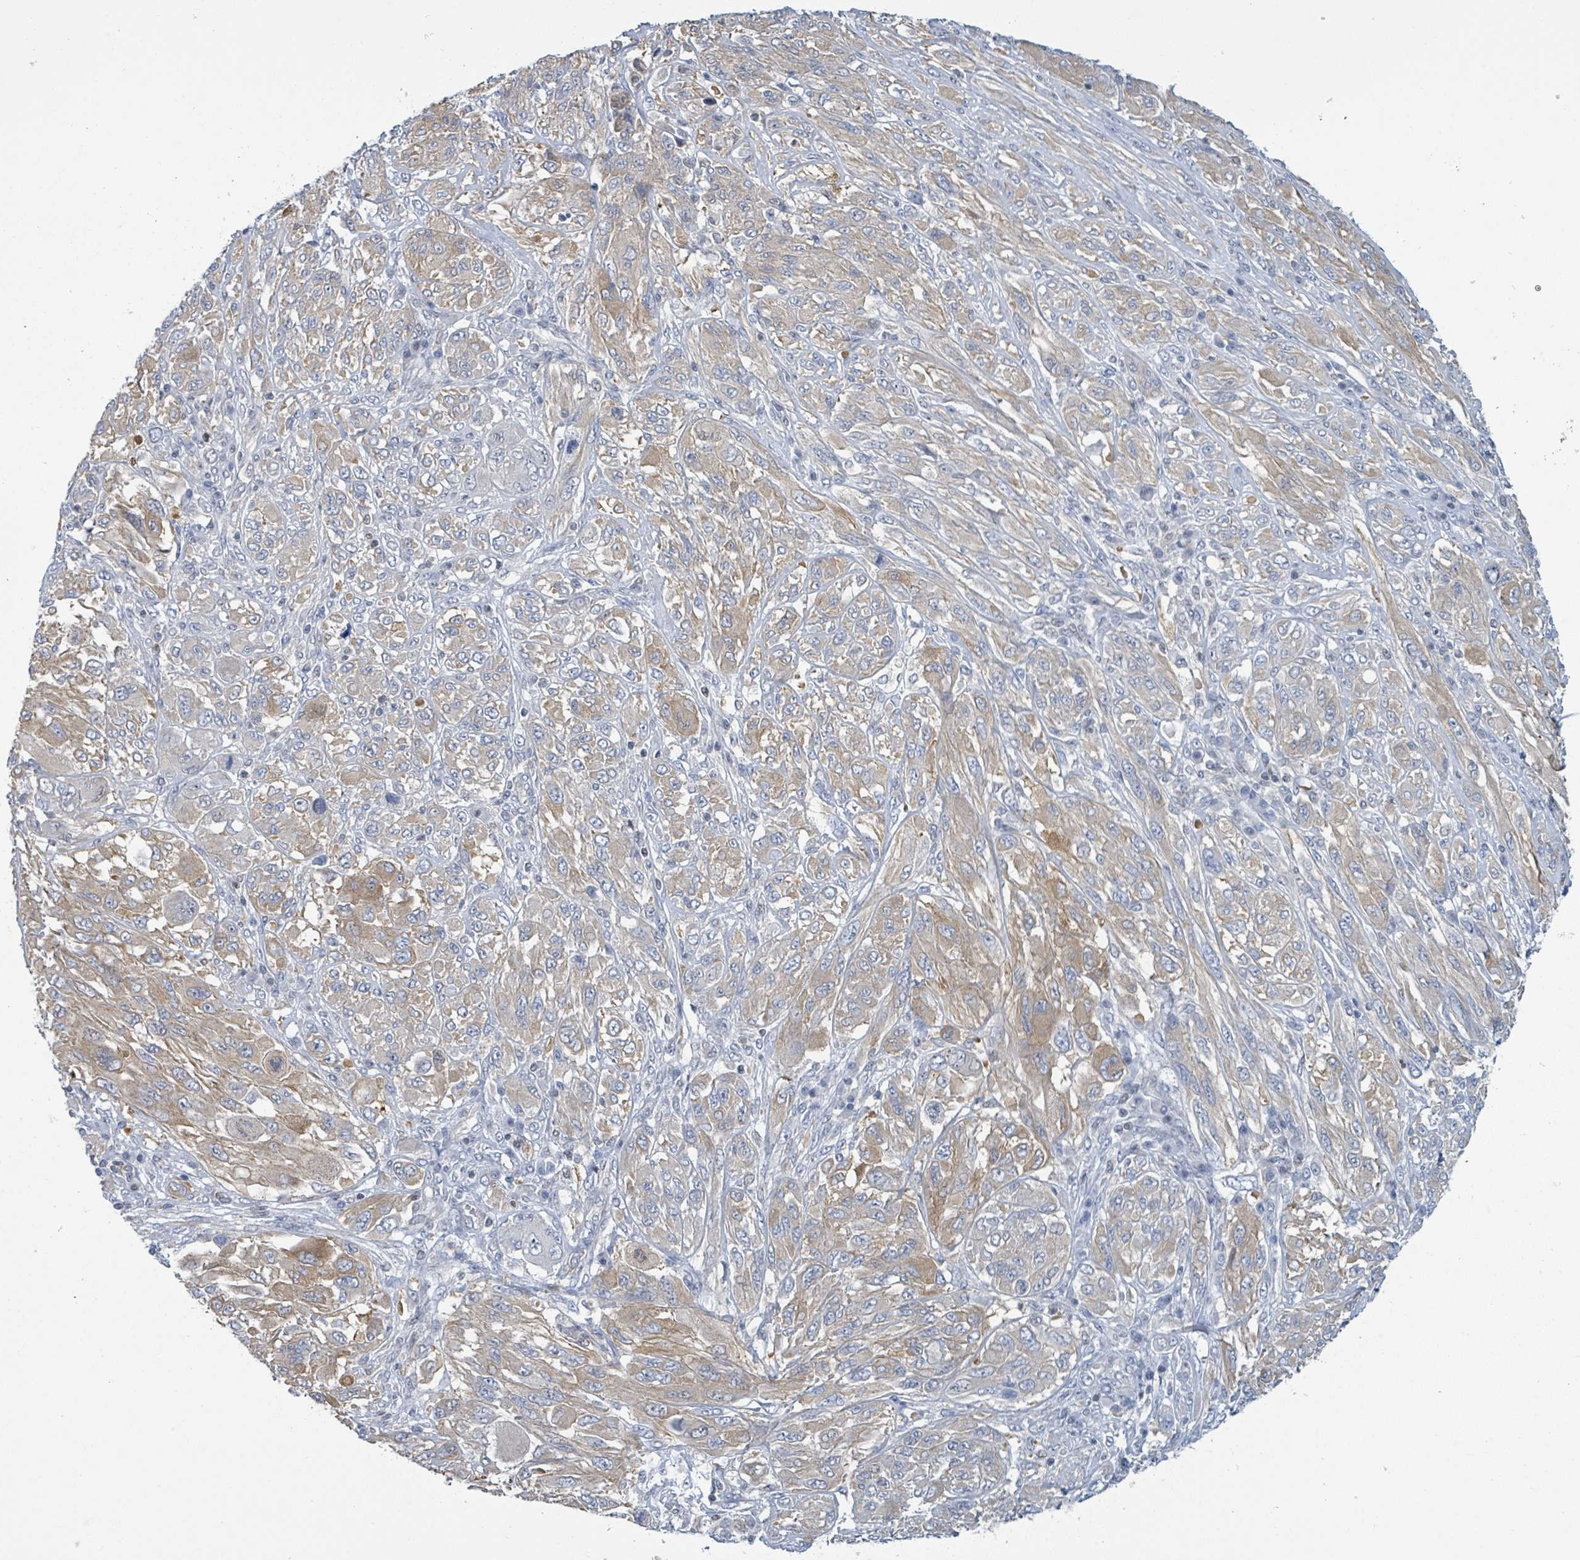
{"staining": {"intensity": "moderate", "quantity": ">75%", "location": "cytoplasmic/membranous"}, "tissue": "melanoma", "cell_type": "Tumor cells", "image_type": "cancer", "snomed": [{"axis": "morphology", "description": "Malignant melanoma, NOS"}, {"axis": "topography", "description": "Skin"}], "caption": "Tumor cells exhibit moderate cytoplasmic/membranous positivity in approximately >75% of cells in malignant melanoma. The staining was performed using DAB to visualize the protein expression in brown, while the nuclei were stained in blue with hematoxylin (Magnification: 20x).", "gene": "DGKZ", "patient": {"sex": "female", "age": 91}}